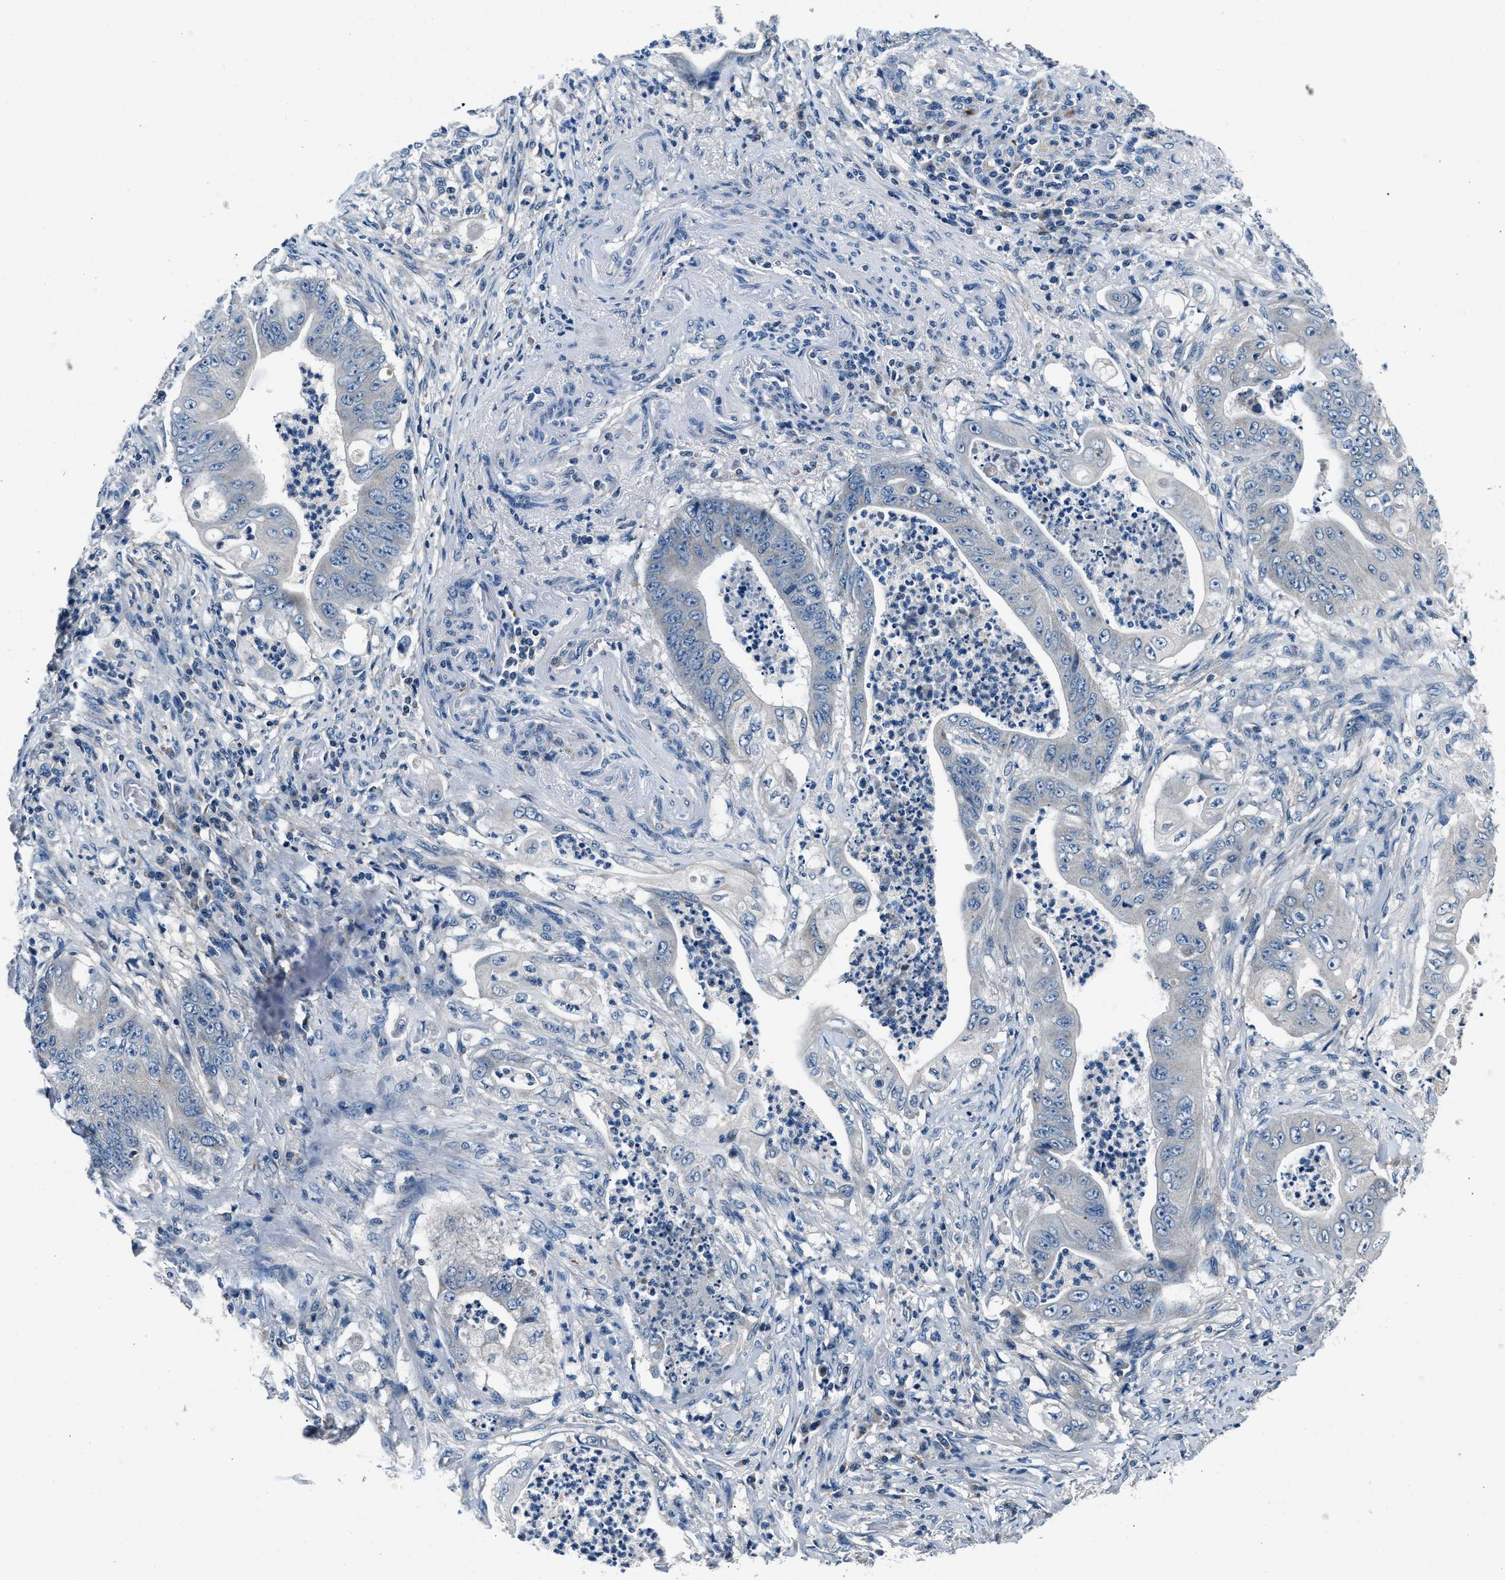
{"staining": {"intensity": "negative", "quantity": "none", "location": "none"}, "tissue": "stomach cancer", "cell_type": "Tumor cells", "image_type": "cancer", "snomed": [{"axis": "morphology", "description": "Adenocarcinoma, NOS"}, {"axis": "topography", "description": "Stomach"}], "caption": "This is an immunohistochemistry photomicrograph of human stomach cancer. There is no staining in tumor cells.", "gene": "DENND6B", "patient": {"sex": "female", "age": 73}}